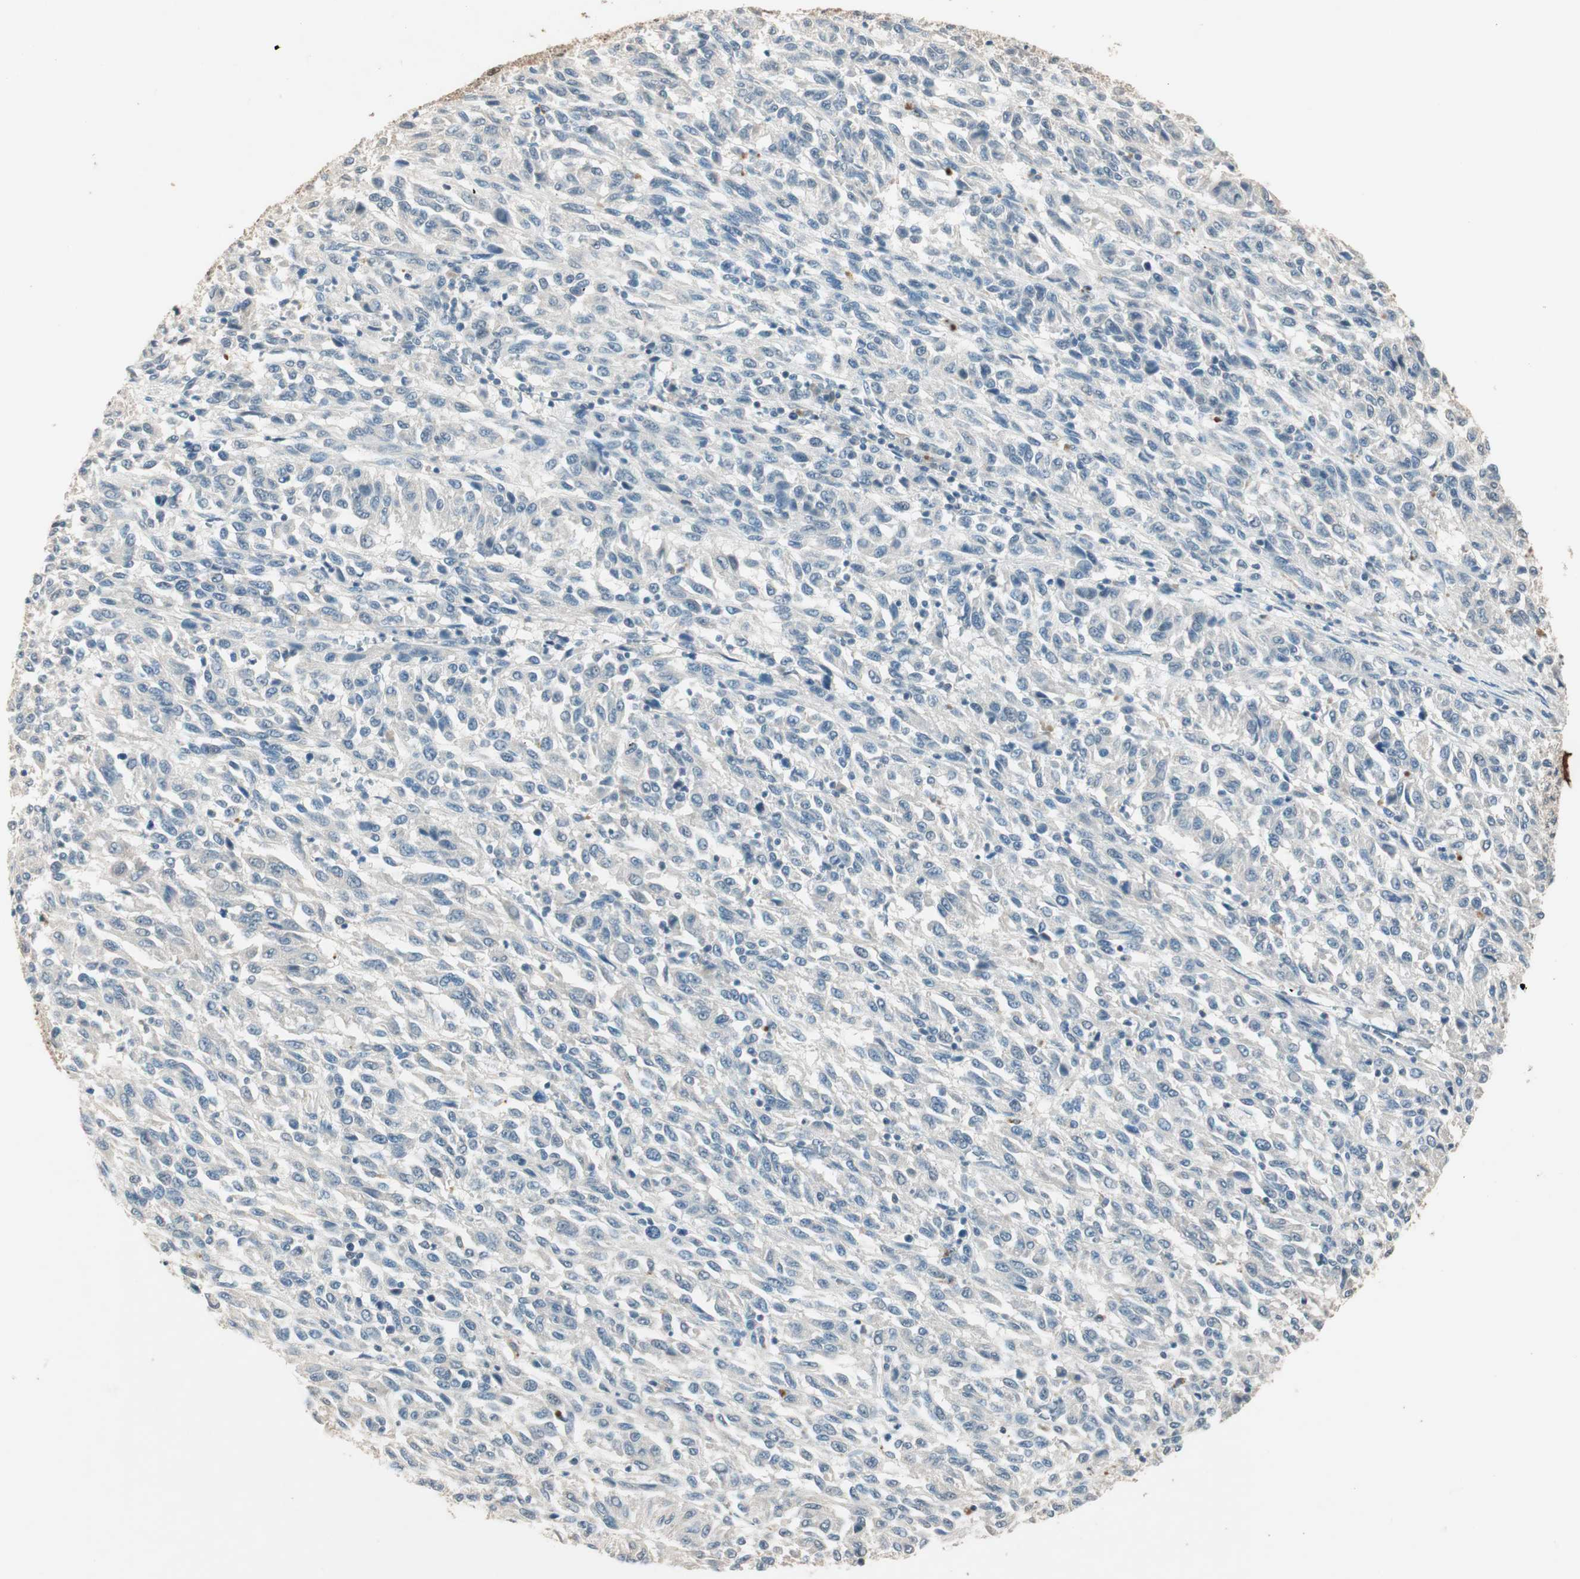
{"staining": {"intensity": "negative", "quantity": "none", "location": "none"}, "tissue": "melanoma", "cell_type": "Tumor cells", "image_type": "cancer", "snomed": [{"axis": "morphology", "description": "Malignant melanoma, Metastatic site"}, {"axis": "topography", "description": "Lung"}], "caption": "Immunohistochemical staining of human malignant melanoma (metastatic site) demonstrates no significant expression in tumor cells. Nuclei are stained in blue.", "gene": "USP5", "patient": {"sex": "male", "age": 64}}